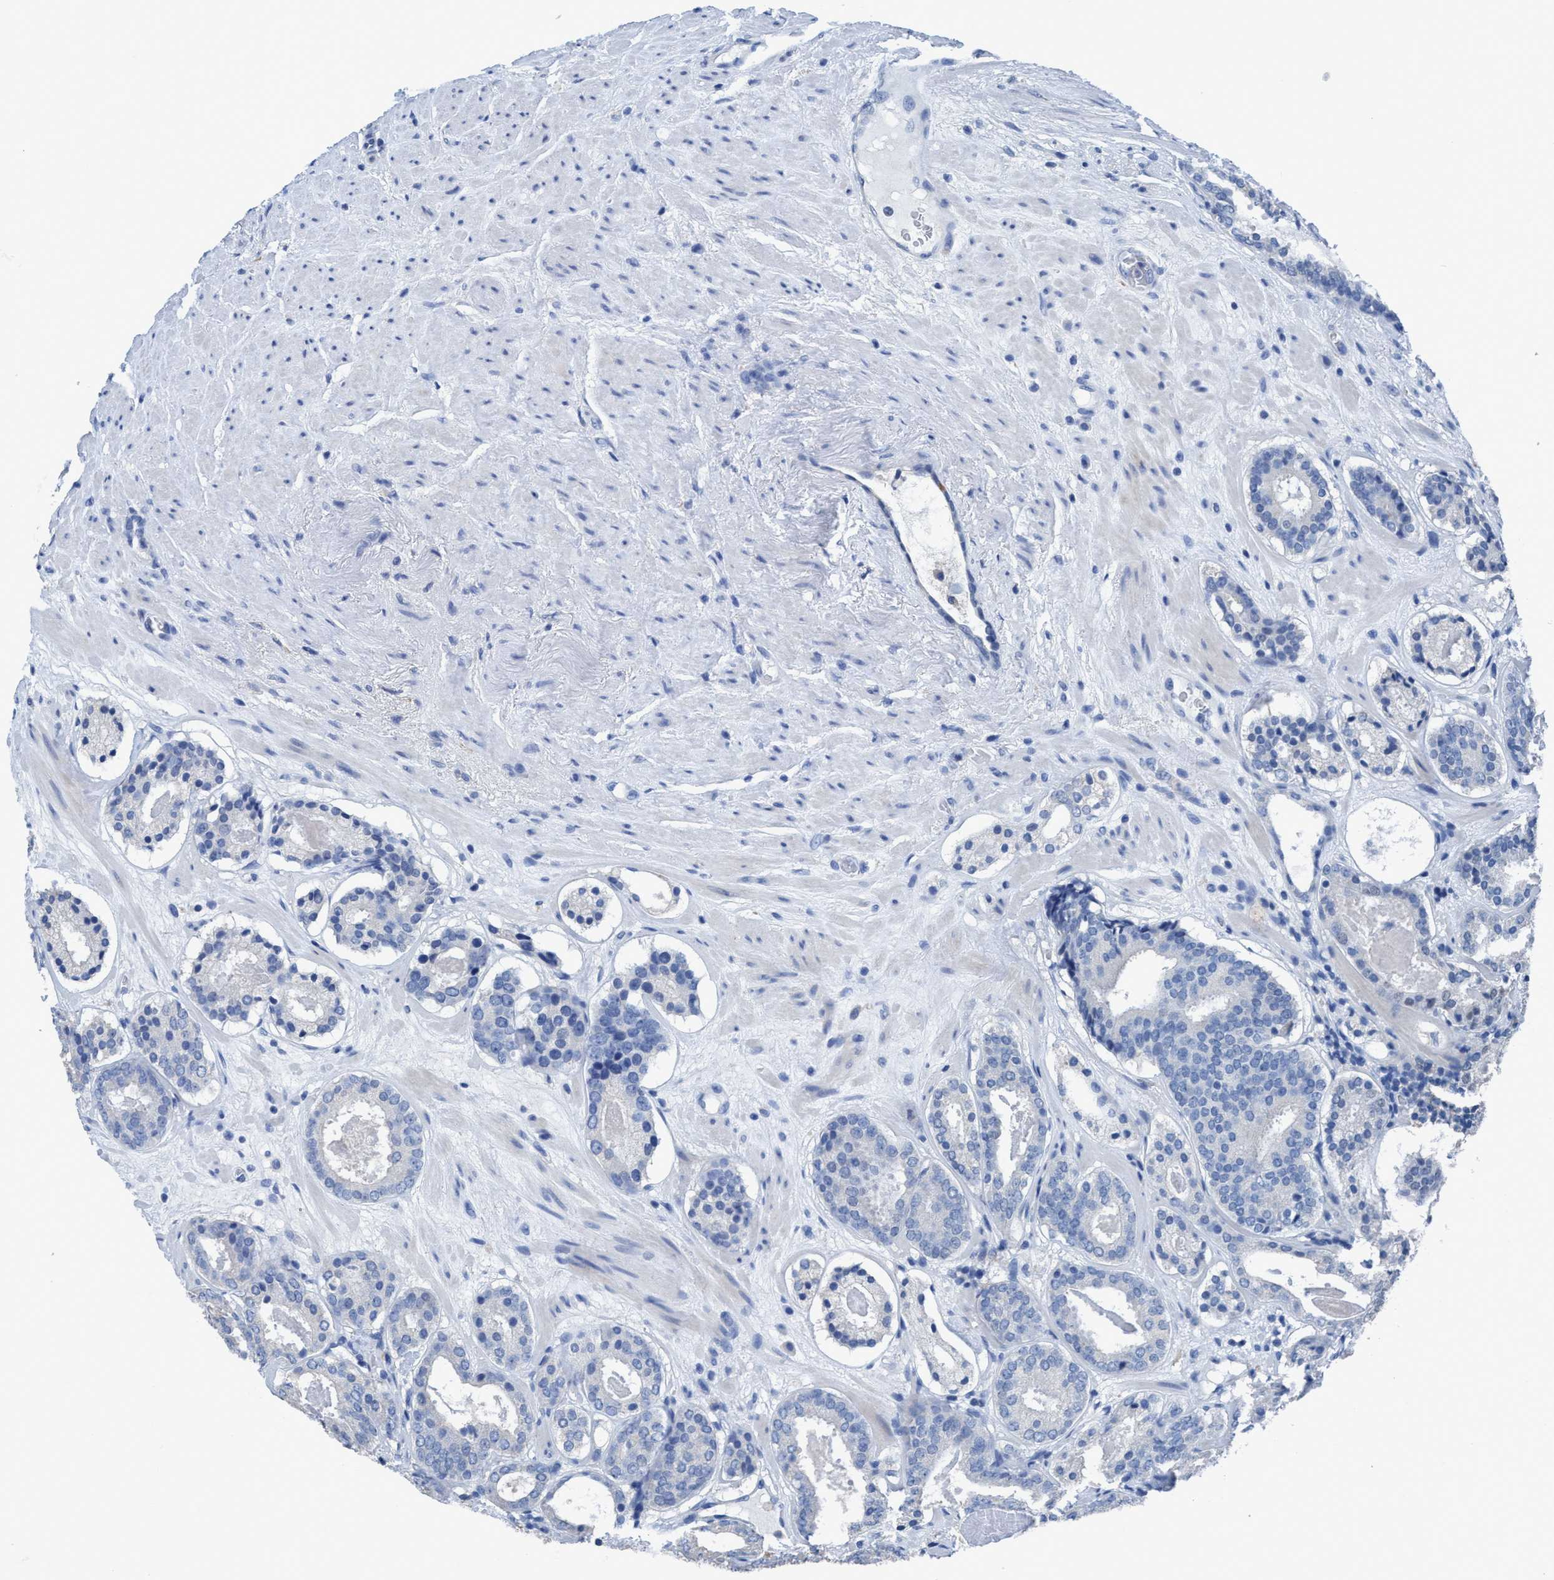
{"staining": {"intensity": "negative", "quantity": "none", "location": "none"}, "tissue": "prostate cancer", "cell_type": "Tumor cells", "image_type": "cancer", "snomed": [{"axis": "morphology", "description": "Adenocarcinoma, Low grade"}, {"axis": "topography", "description": "Prostate"}], "caption": "IHC micrograph of prostate cancer (adenocarcinoma (low-grade)) stained for a protein (brown), which reveals no expression in tumor cells. (Brightfield microscopy of DAB (3,3'-diaminobenzidine) immunohistochemistry (IHC) at high magnification).", "gene": "DNAI1", "patient": {"sex": "male", "age": 69}}